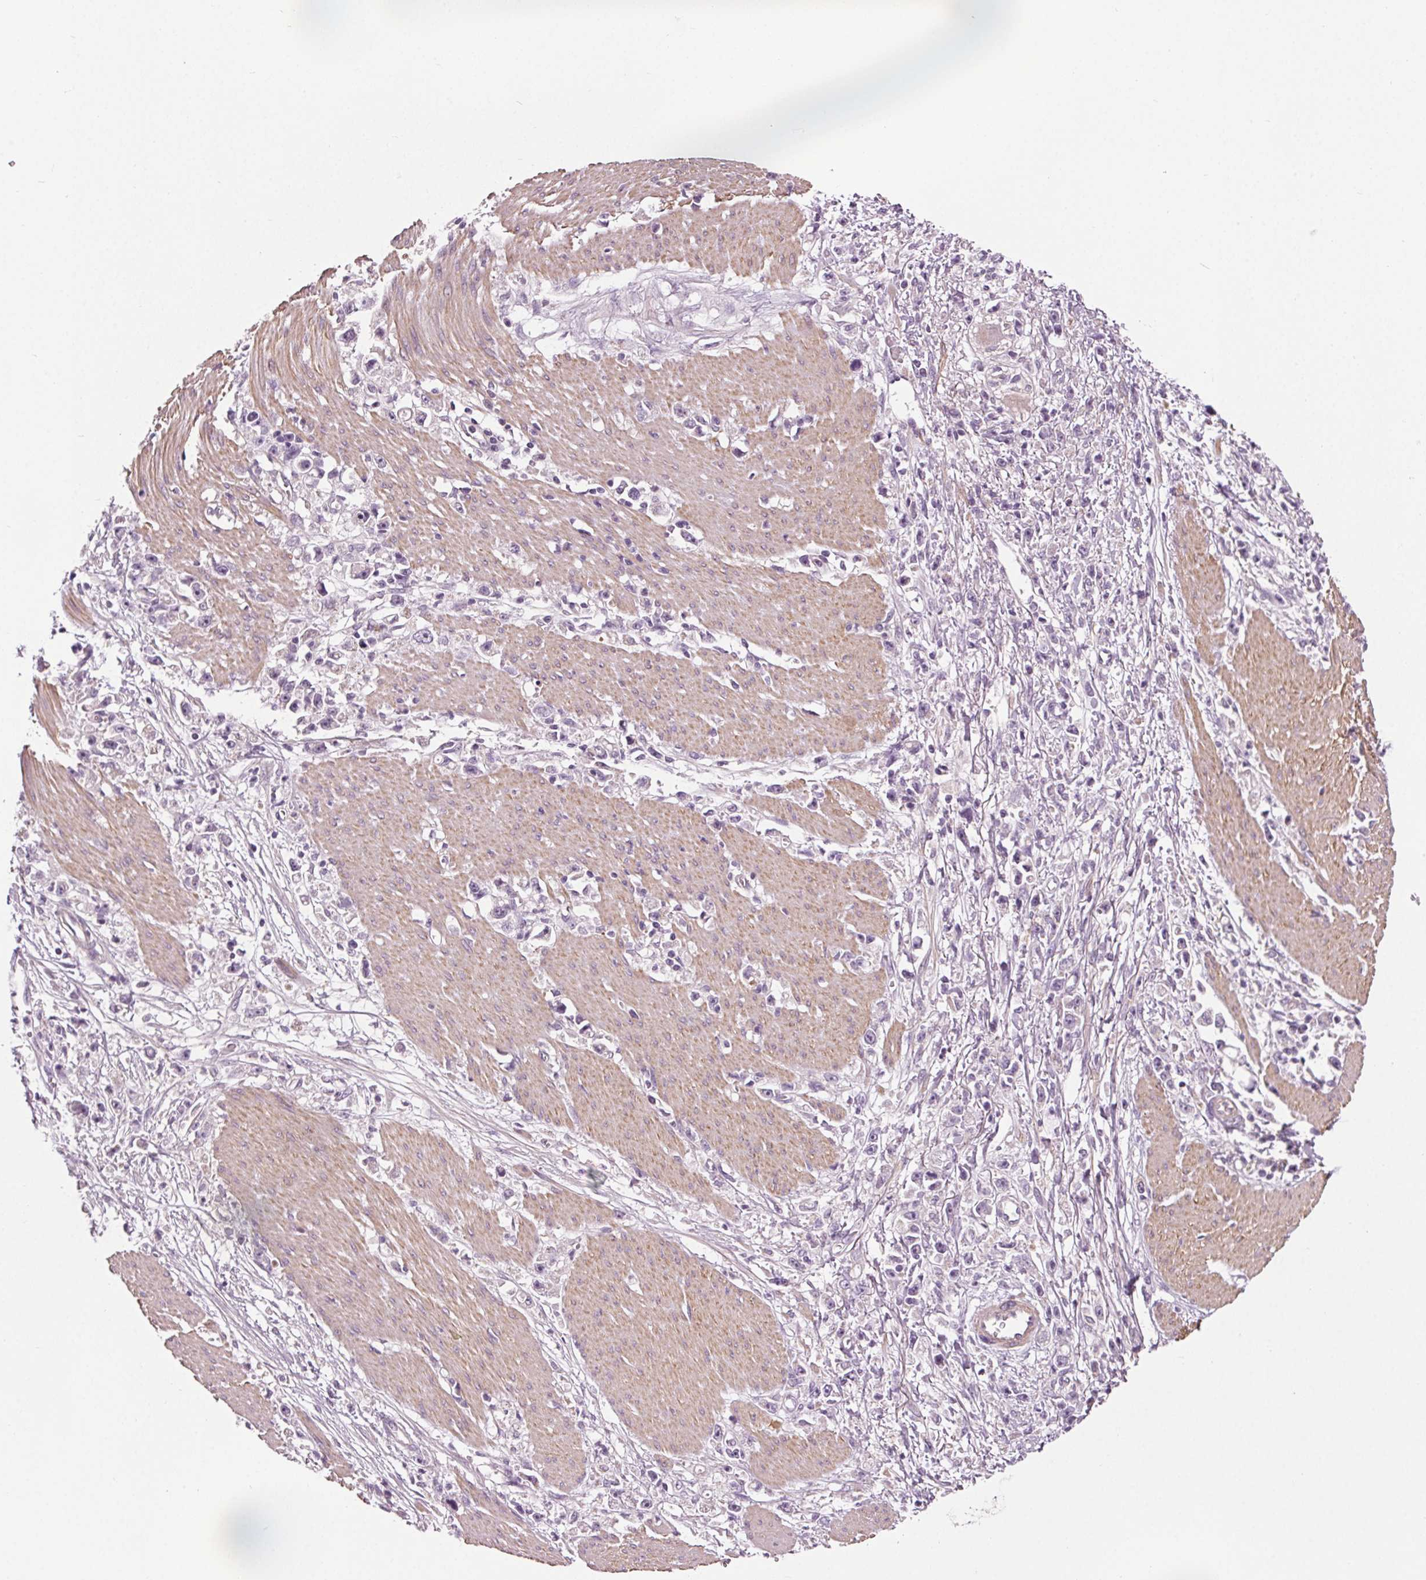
{"staining": {"intensity": "negative", "quantity": "none", "location": "none"}, "tissue": "stomach cancer", "cell_type": "Tumor cells", "image_type": "cancer", "snomed": [{"axis": "morphology", "description": "Adenocarcinoma, NOS"}, {"axis": "topography", "description": "Stomach"}], "caption": "Immunohistochemistry histopathology image of neoplastic tissue: human stomach cancer (adenocarcinoma) stained with DAB demonstrates no significant protein positivity in tumor cells.", "gene": "RASA1", "patient": {"sex": "female", "age": 59}}